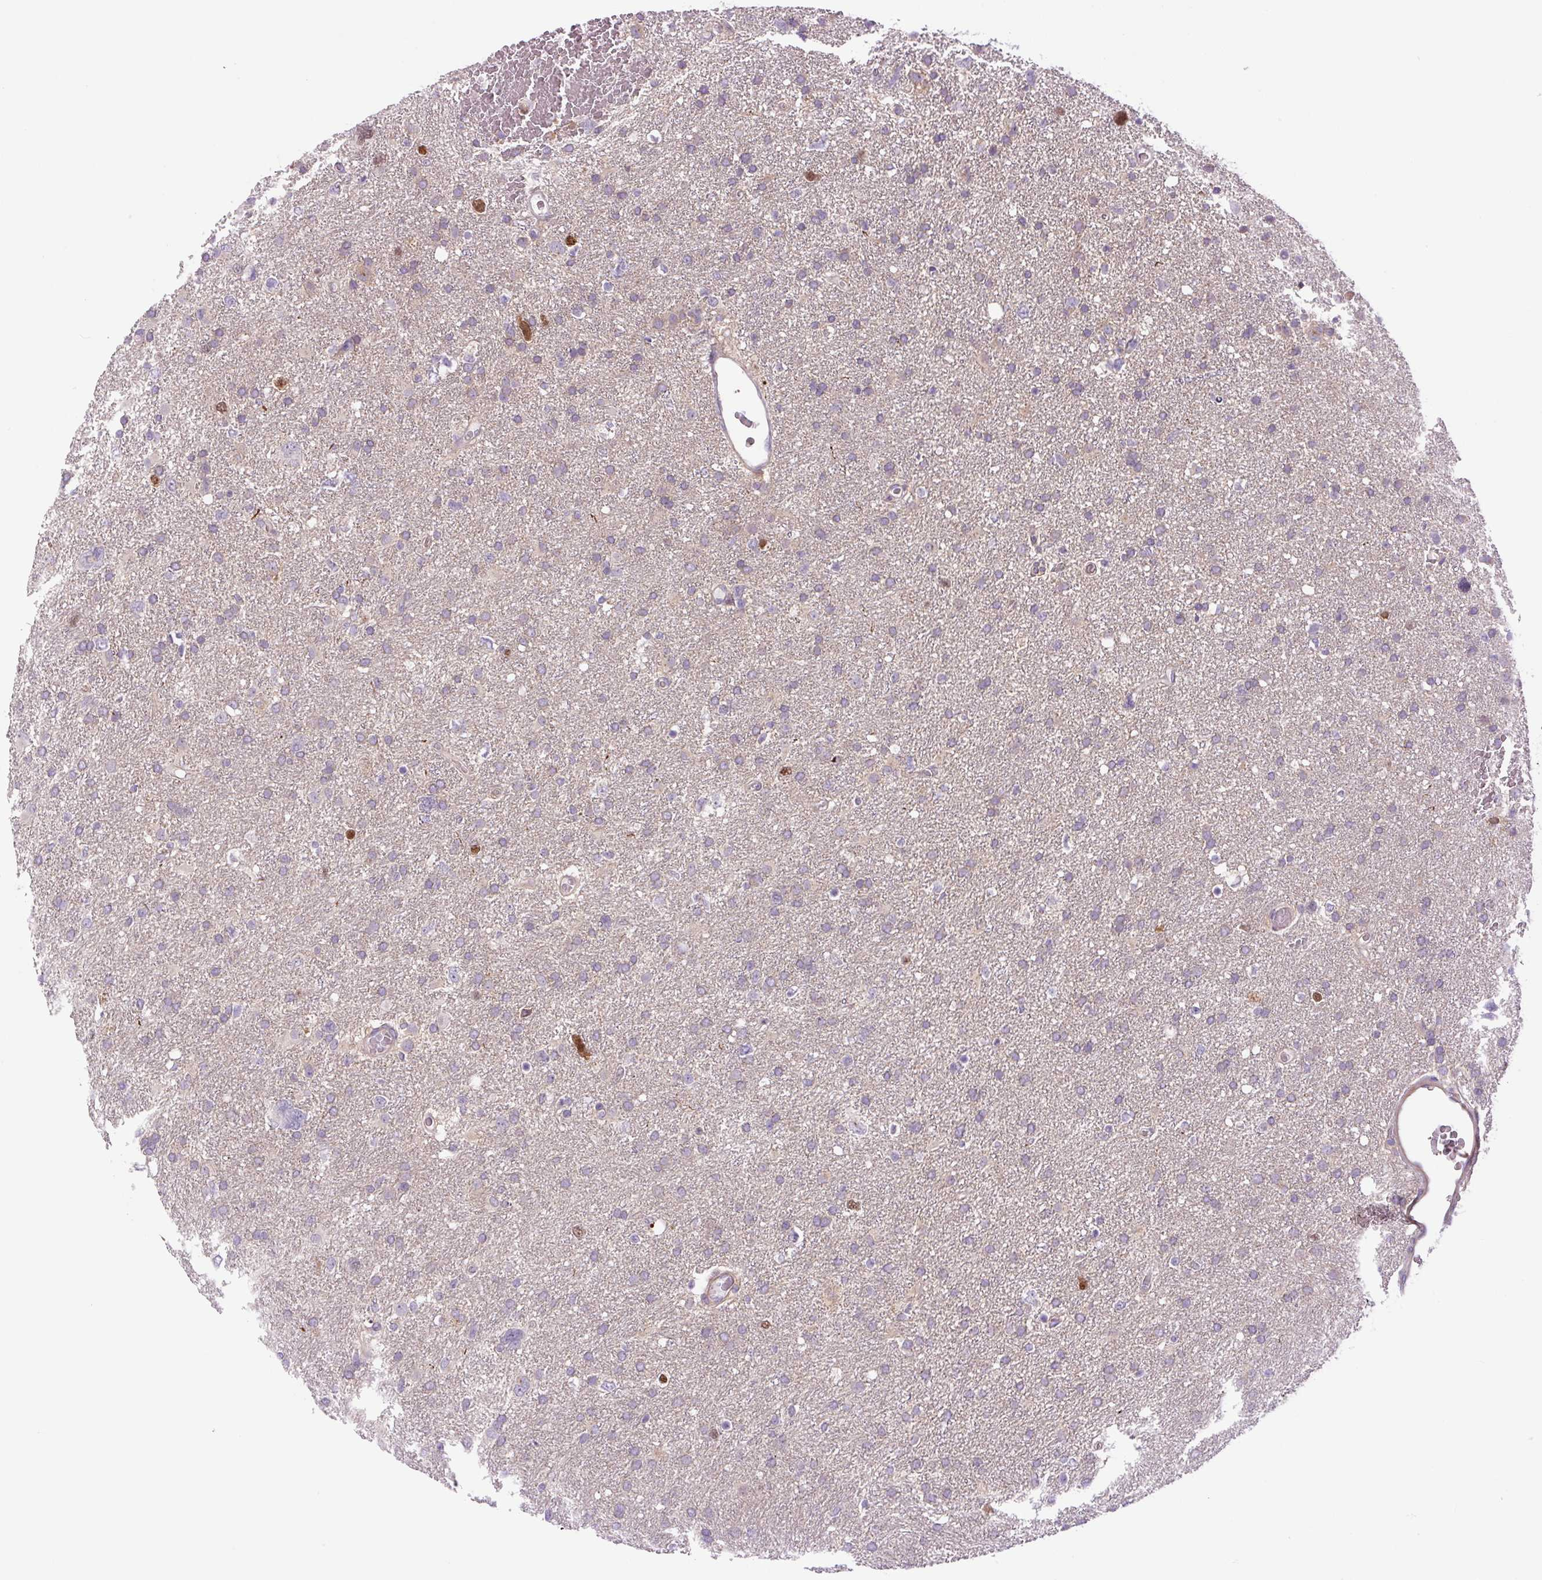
{"staining": {"intensity": "moderate", "quantity": "<25%", "location": "nuclear"}, "tissue": "glioma", "cell_type": "Tumor cells", "image_type": "cancer", "snomed": [{"axis": "morphology", "description": "Glioma, malignant, High grade"}, {"axis": "topography", "description": "Brain"}], "caption": "The image displays immunohistochemical staining of glioma. There is moderate nuclear positivity is appreciated in about <25% of tumor cells.", "gene": "KIFC1", "patient": {"sex": "male", "age": 61}}